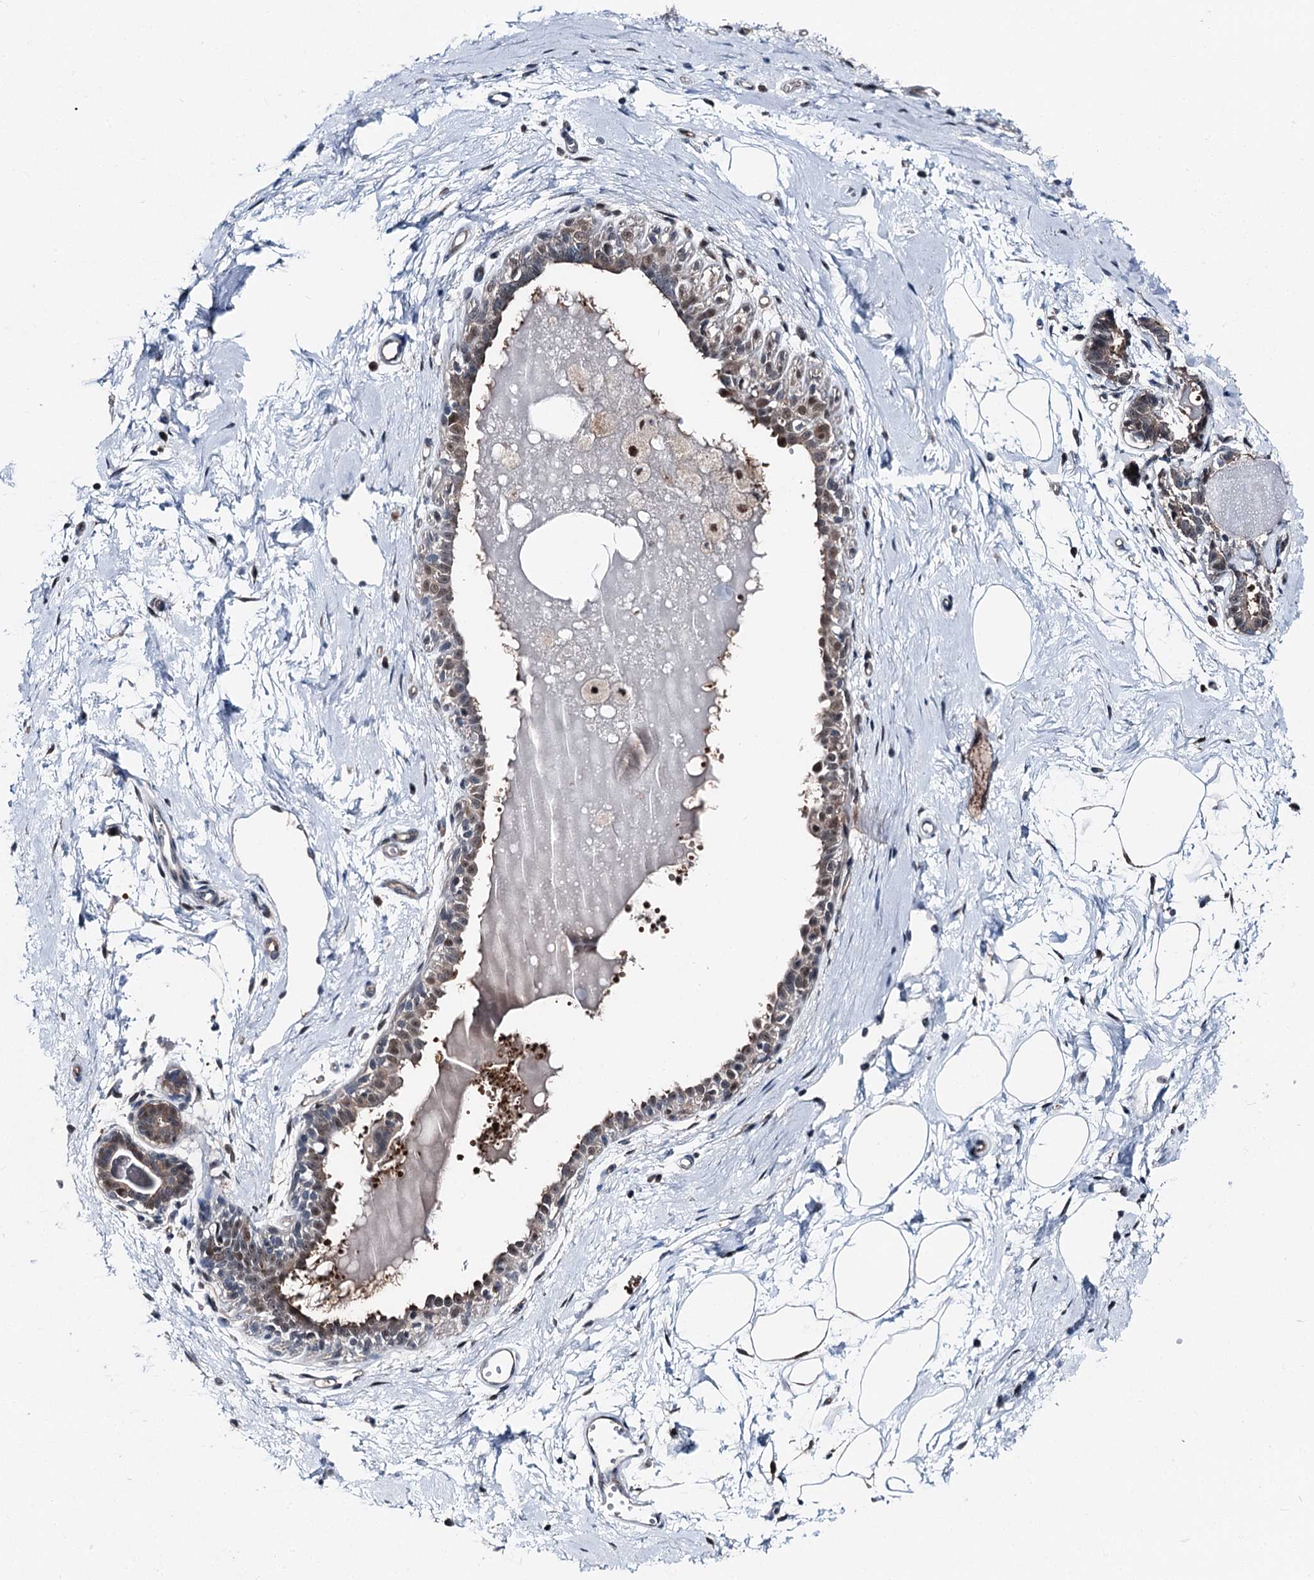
{"staining": {"intensity": "weak", "quantity": "25%-75%", "location": "nuclear"}, "tissue": "breast", "cell_type": "Adipocytes", "image_type": "normal", "snomed": [{"axis": "morphology", "description": "Normal tissue, NOS"}, {"axis": "topography", "description": "Breast"}], "caption": "Protein staining of normal breast shows weak nuclear expression in about 25%-75% of adipocytes. (IHC, brightfield microscopy, high magnification).", "gene": "PSMD13", "patient": {"sex": "female", "age": 45}}